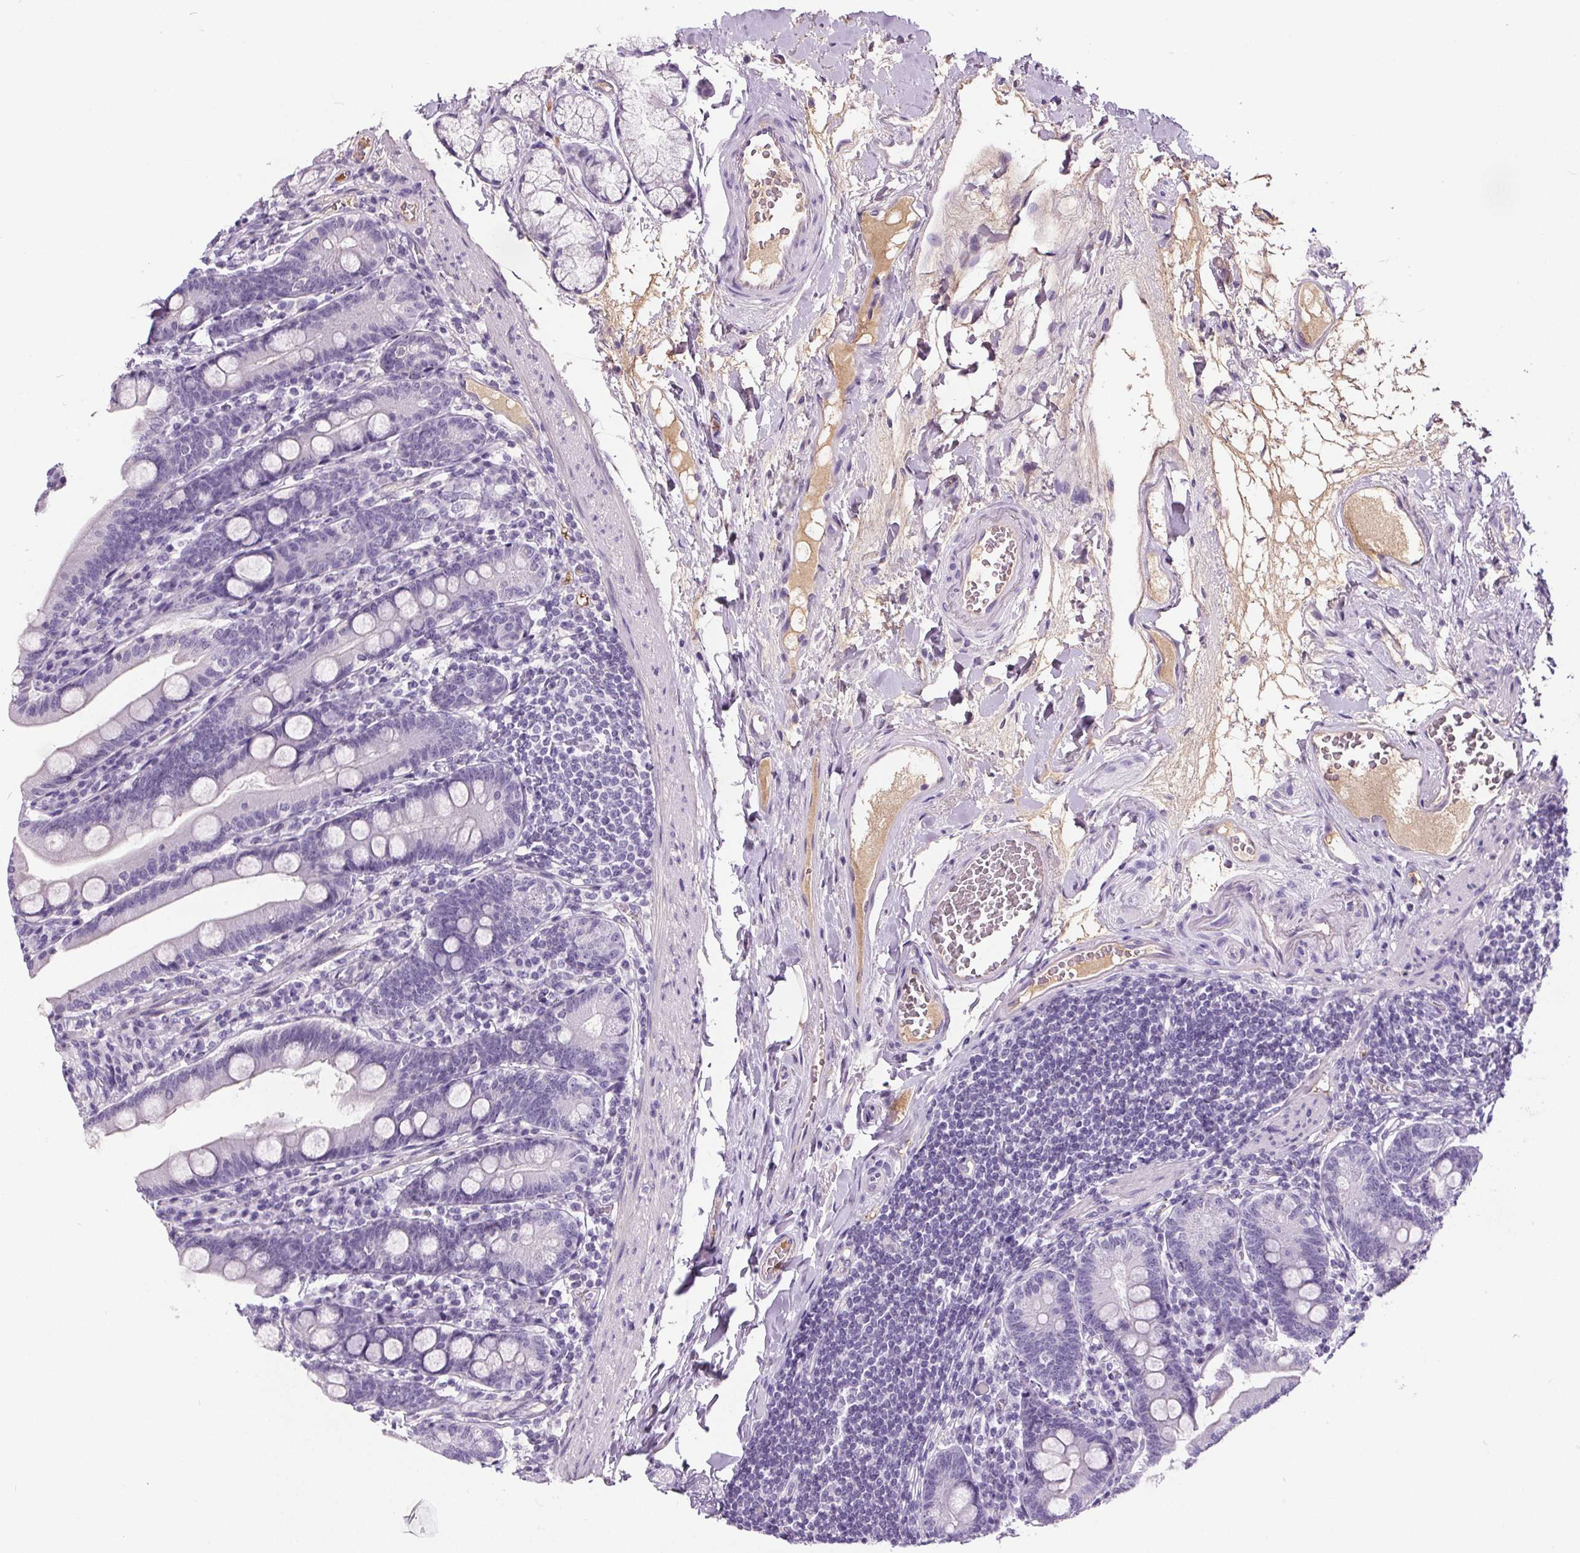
{"staining": {"intensity": "negative", "quantity": "none", "location": "none"}, "tissue": "duodenum", "cell_type": "Glandular cells", "image_type": "normal", "snomed": [{"axis": "morphology", "description": "Normal tissue, NOS"}, {"axis": "topography", "description": "Duodenum"}], "caption": "Immunohistochemical staining of unremarkable duodenum reveals no significant expression in glandular cells.", "gene": "CD5L", "patient": {"sex": "female", "age": 67}}